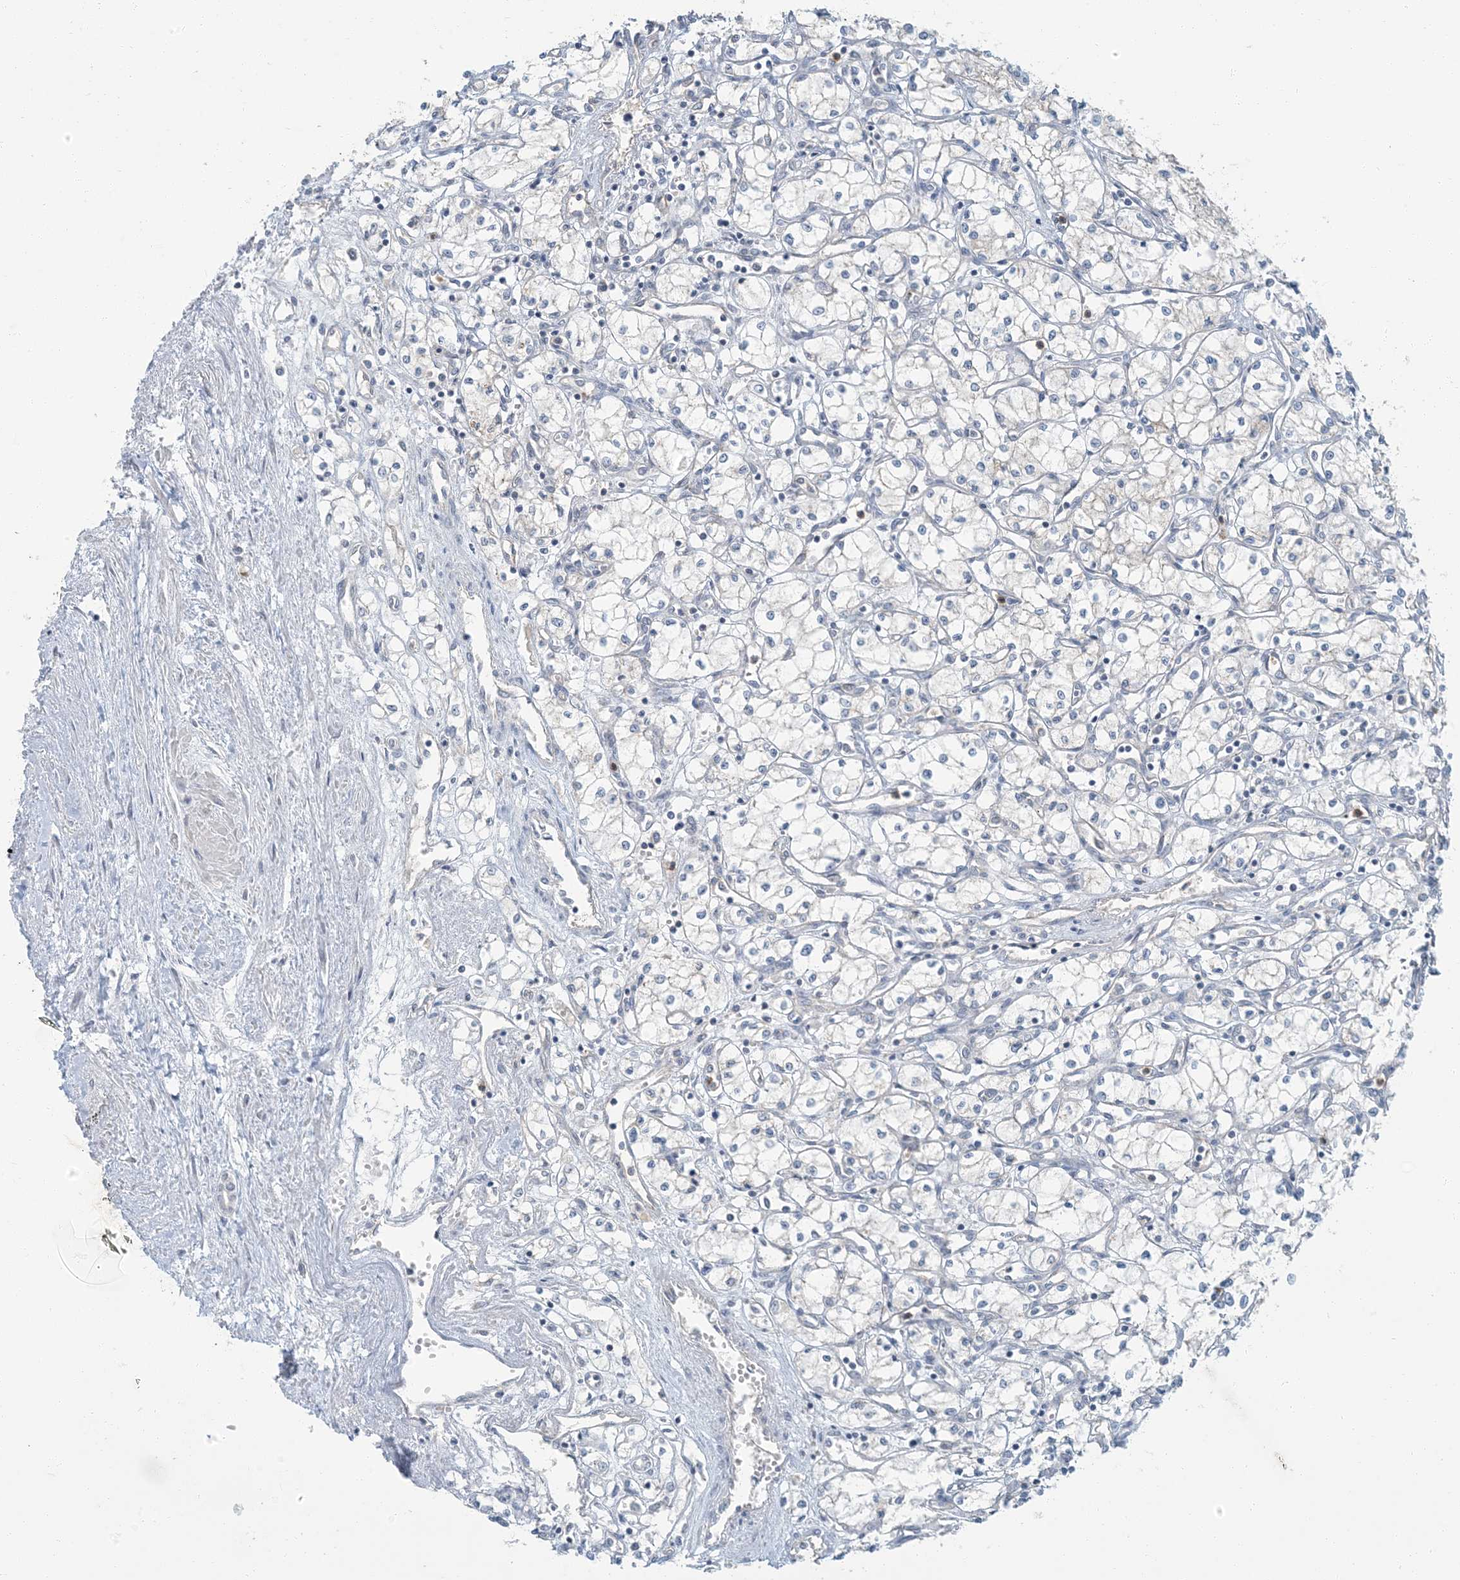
{"staining": {"intensity": "negative", "quantity": "none", "location": "none"}, "tissue": "renal cancer", "cell_type": "Tumor cells", "image_type": "cancer", "snomed": [{"axis": "morphology", "description": "Adenocarcinoma, NOS"}, {"axis": "topography", "description": "Kidney"}], "caption": "Protein analysis of adenocarcinoma (renal) shows no significant positivity in tumor cells.", "gene": "EPHA4", "patient": {"sex": "male", "age": 59}}